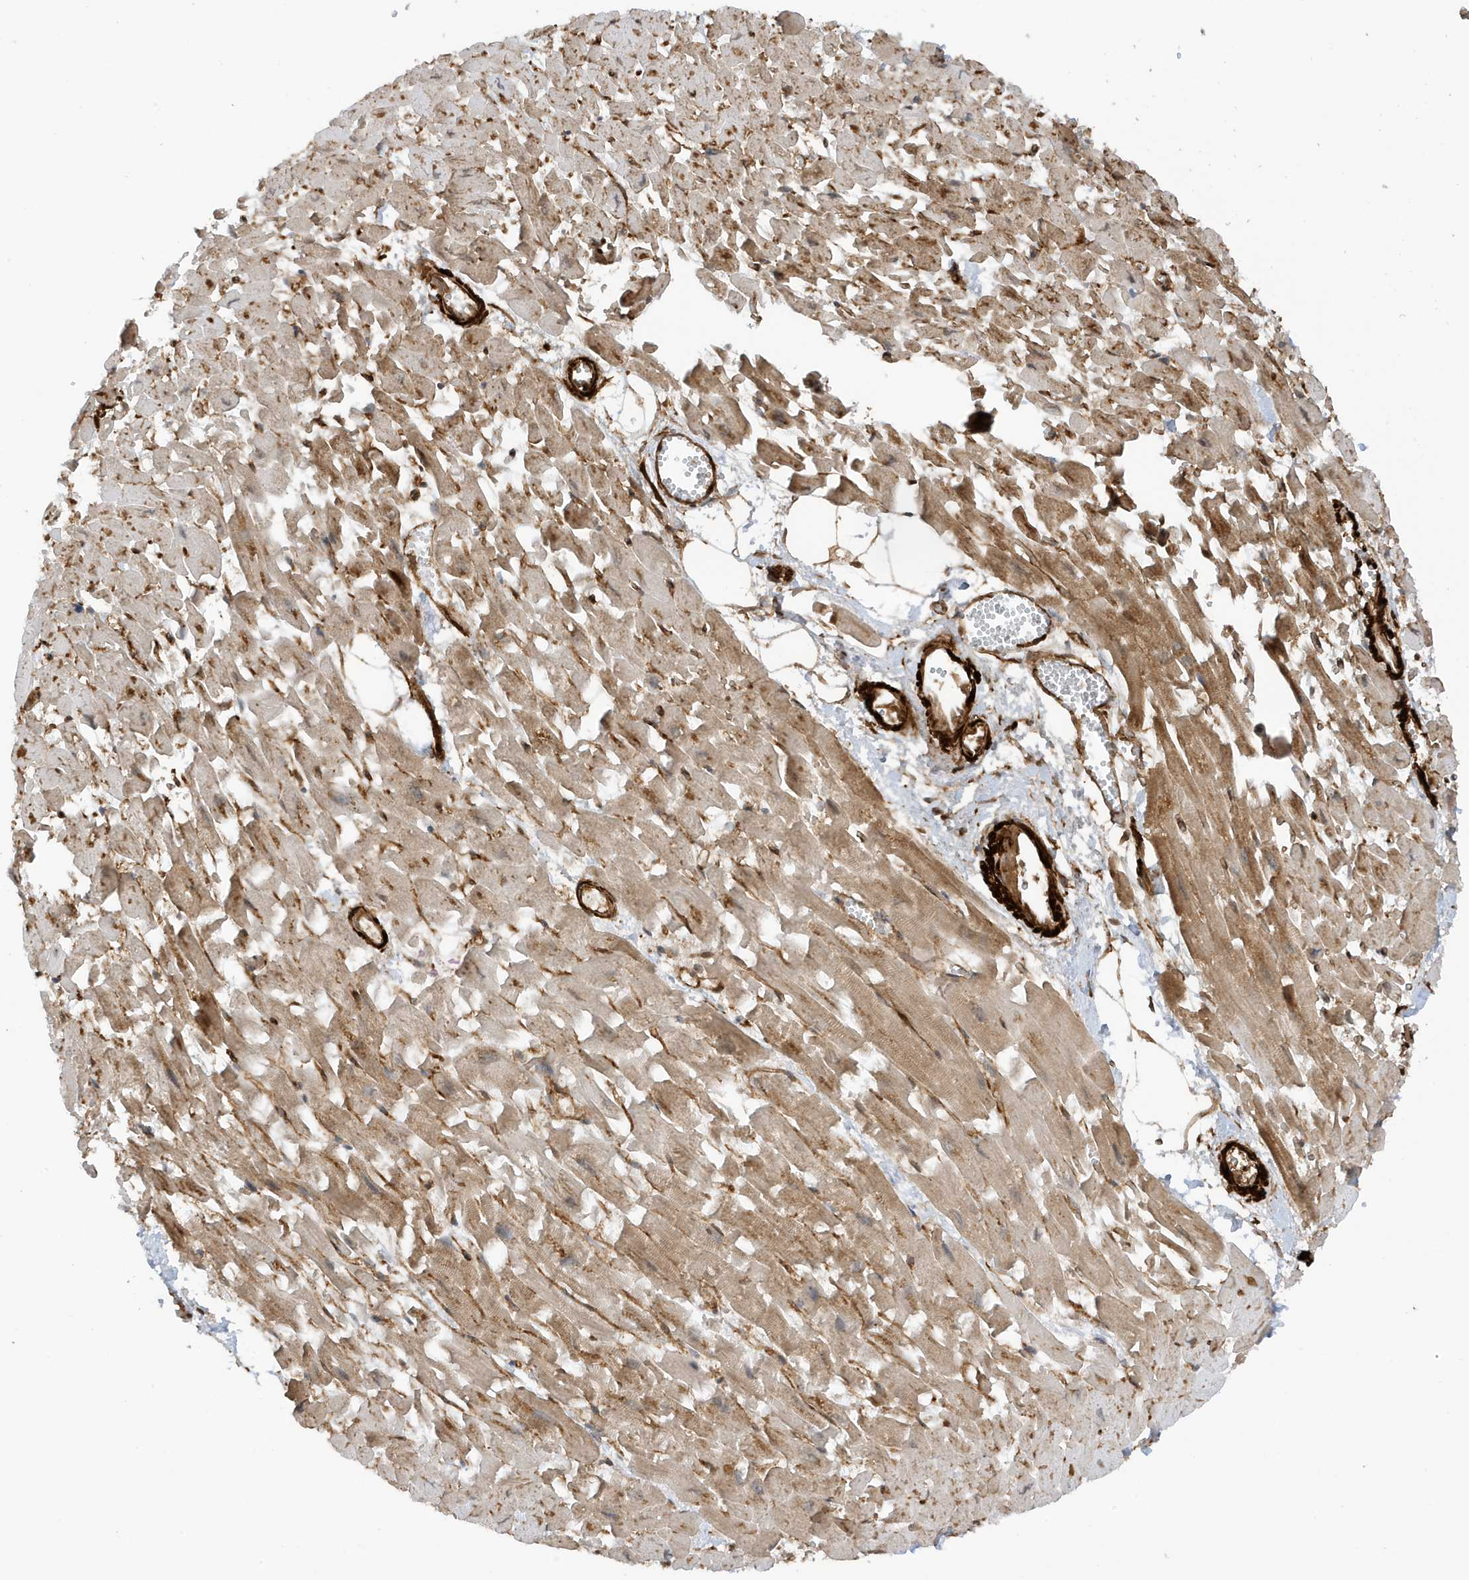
{"staining": {"intensity": "moderate", "quantity": ">75%", "location": "cytoplasmic/membranous"}, "tissue": "heart muscle", "cell_type": "Cardiomyocytes", "image_type": "normal", "snomed": [{"axis": "morphology", "description": "Normal tissue, NOS"}, {"axis": "topography", "description": "Heart"}], "caption": "High-magnification brightfield microscopy of benign heart muscle stained with DAB (brown) and counterstained with hematoxylin (blue). cardiomyocytes exhibit moderate cytoplasmic/membranous staining is present in about>75% of cells.", "gene": "CDC42EP3", "patient": {"sex": "female", "age": 64}}